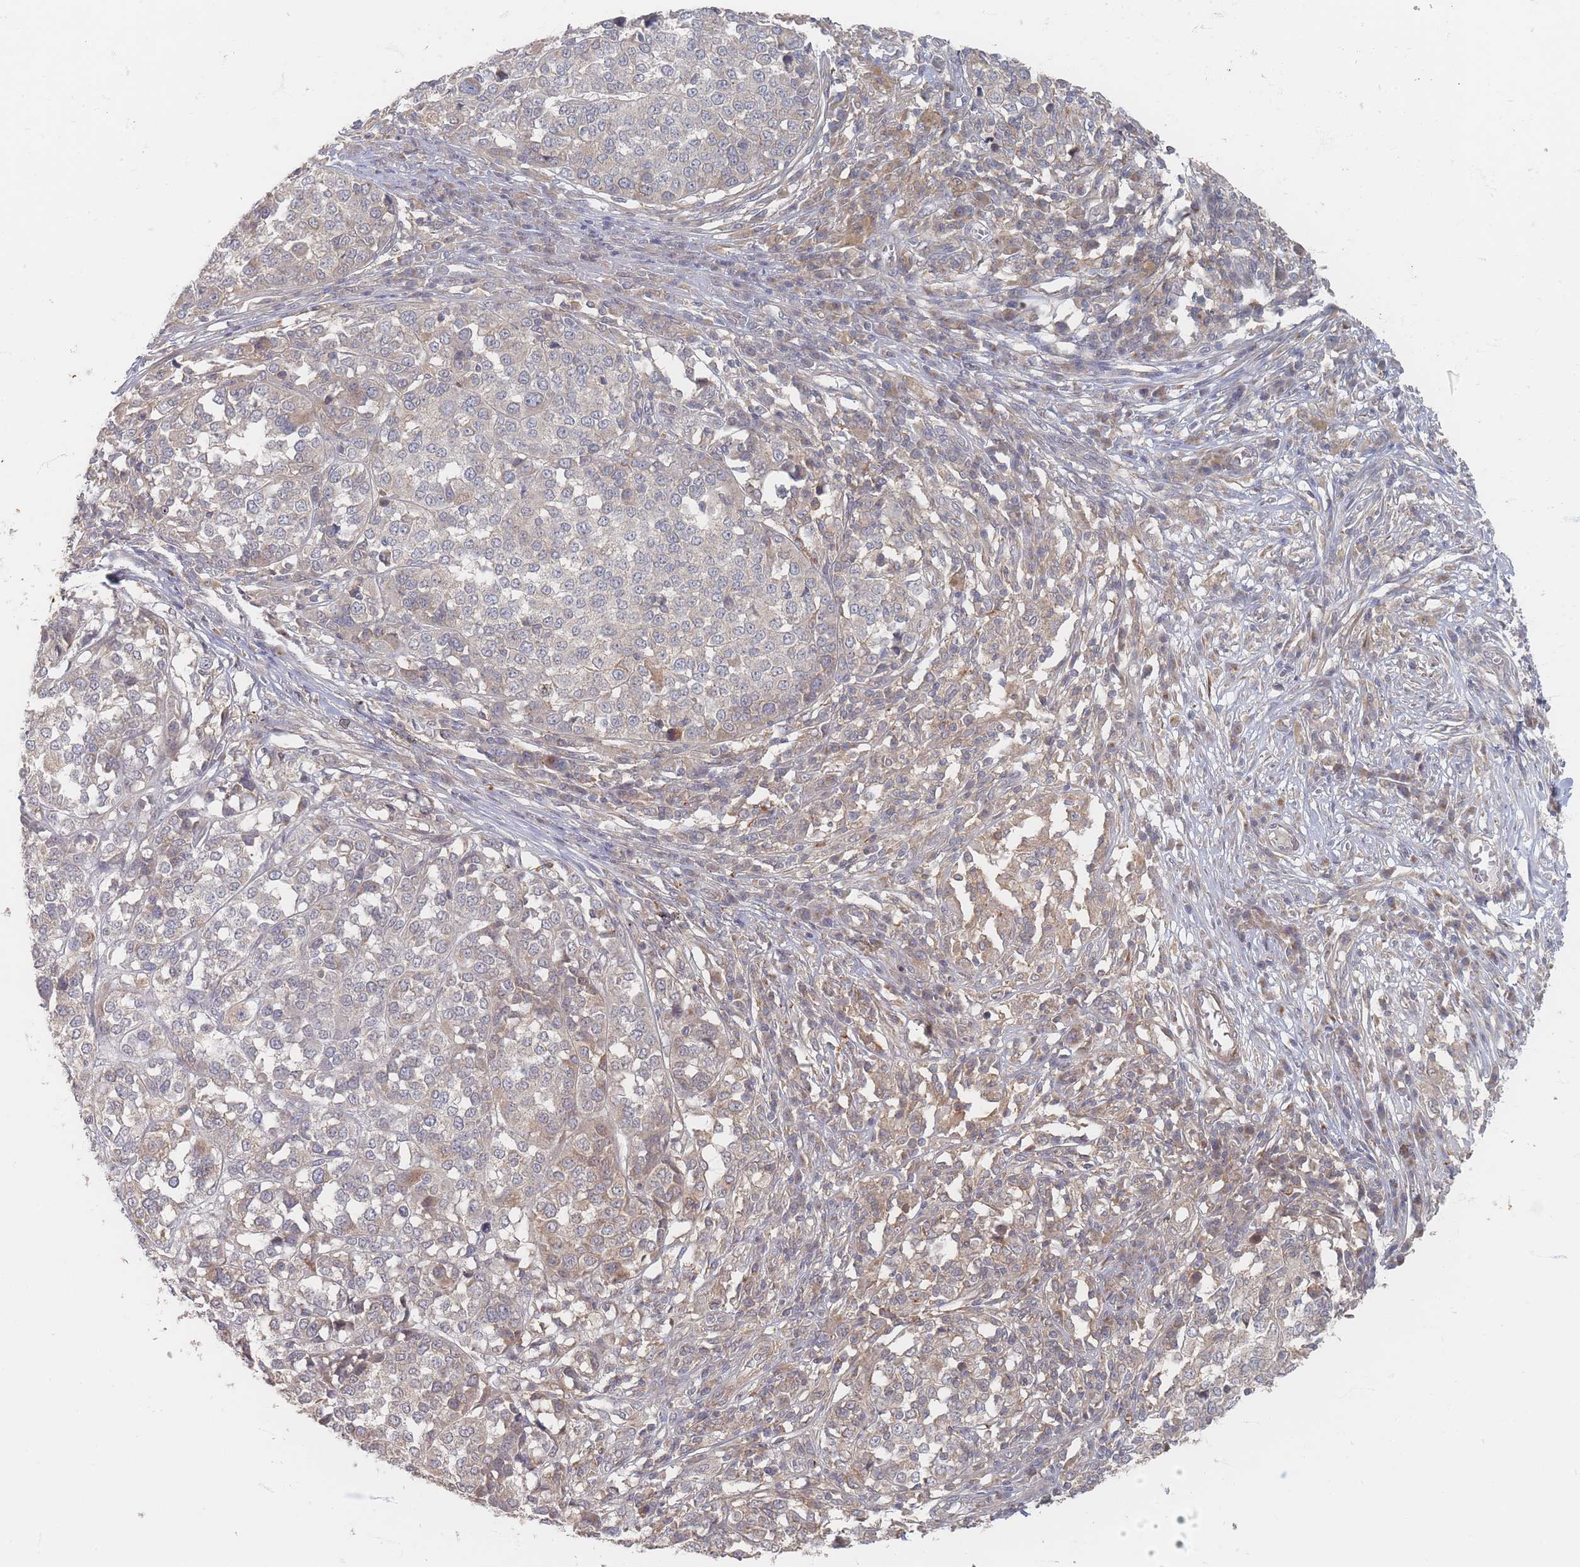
{"staining": {"intensity": "weak", "quantity": "<25%", "location": "cytoplasmic/membranous"}, "tissue": "melanoma", "cell_type": "Tumor cells", "image_type": "cancer", "snomed": [{"axis": "morphology", "description": "Malignant melanoma, Metastatic site"}, {"axis": "topography", "description": "Lymph node"}], "caption": "High power microscopy histopathology image of an immunohistochemistry (IHC) photomicrograph of malignant melanoma (metastatic site), revealing no significant expression in tumor cells. (Stains: DAB immunohistochemistry with hematoxylin counter stain, Microscopy: brightfield microscopy at high magnification).", "gene": "GLE1", "patient": {"sex": "male", "age": 44}}